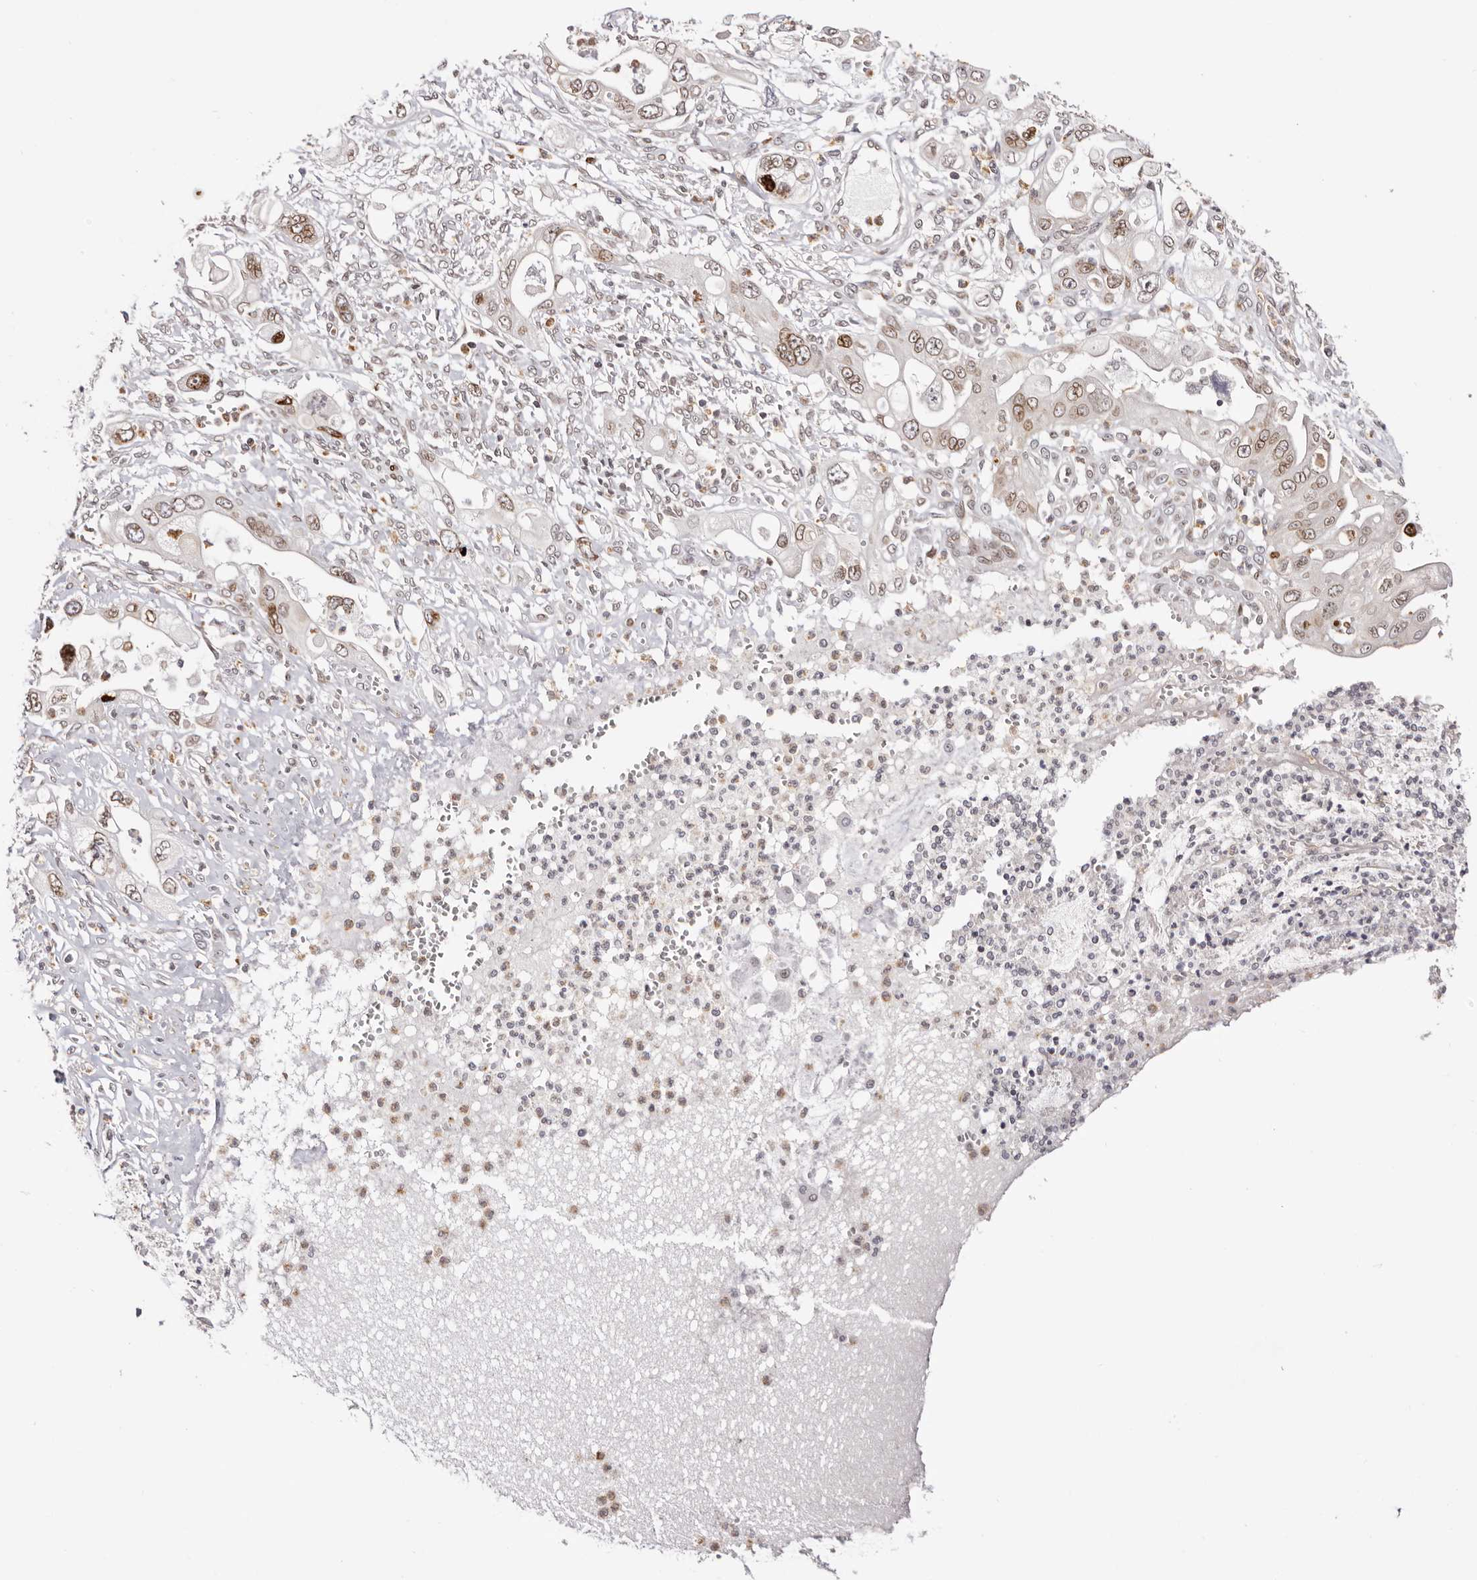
{"staining": {"intensity": "moderate", "quantity": ">75%", "location": "cytoplasmic/membranous,nuclear"}, "tissue": "pancreatic cancer", "cell_type": "Tumor cells", "image_type": "cancer", "snomed": [{"axis": "morphology", "description": "Adenocarcinoma, NOS"}, {"axis": "topography", "description": "Pancreas"}], "caption": "Protein analysis of pancreatic adenocarcinoma tissue exhibits moderate cytoplasmic/membranous and nuclear staining in approximately >75% of tumor cells.", "gene": "NUP153", "patient": {"sex": "male", "age": 68}}